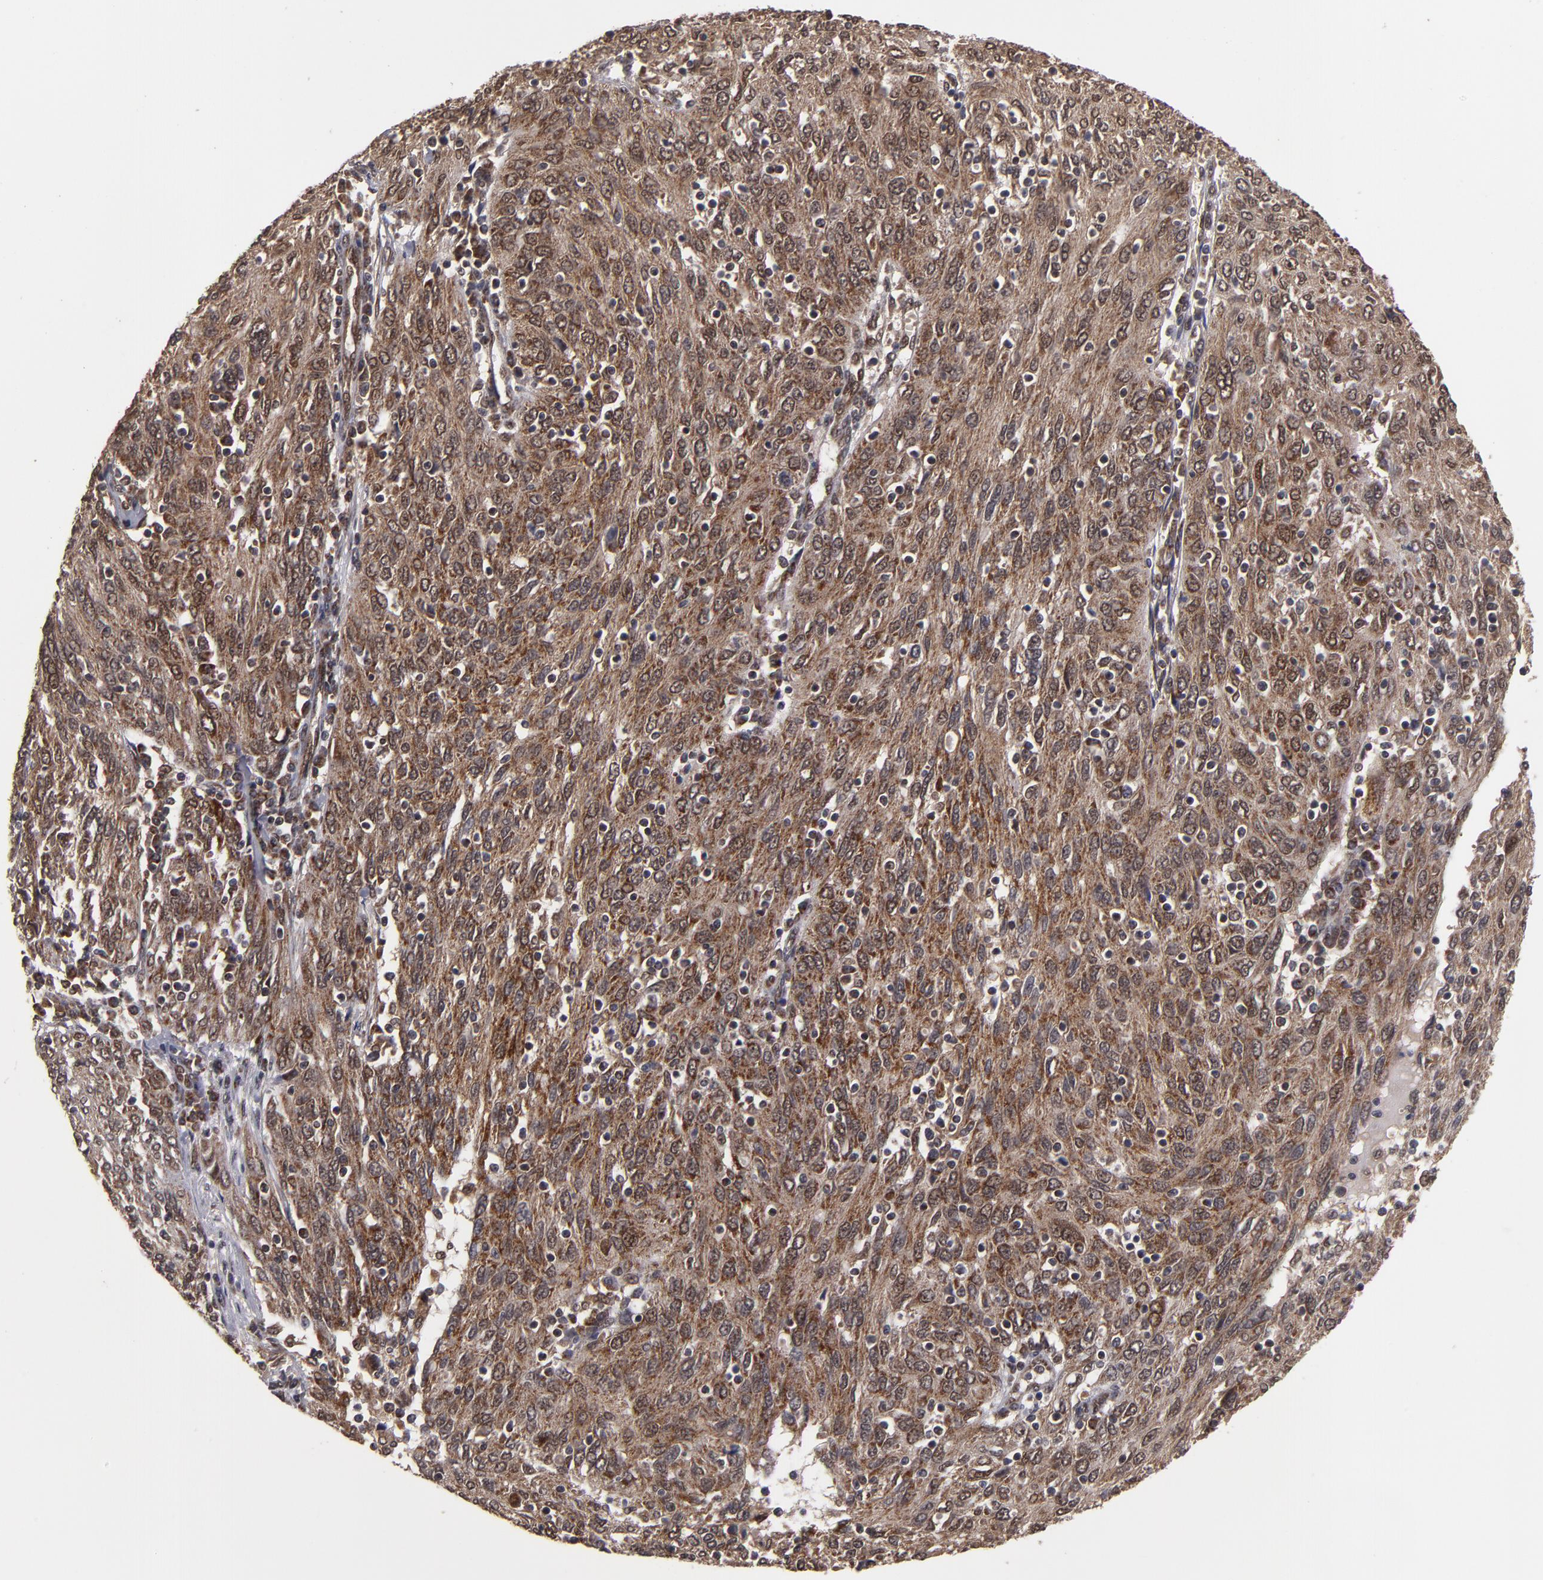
{"staining": {"intensity": "moderate", "quantity": ">75%", "location": "cytoplasmic/membranous"}, "tissue": "ovarian cancer", "cell_type": "Tumor cells", "image_type": "cancer", "snomed": [{"axis": "morphology", "description": "Carcinoma, endometroid"}, {"axis": "topography", "description": "Ovary"}], "caption": "An IHC micrograph of tumor tissue is shown. Protein staining in brown shows moderate cytoplasmic/membranous positivity in ovarian endometroid carcinoma within tumor cells.", "gene": "CUL5", "patient": {"sex": "female", "age": 50}}